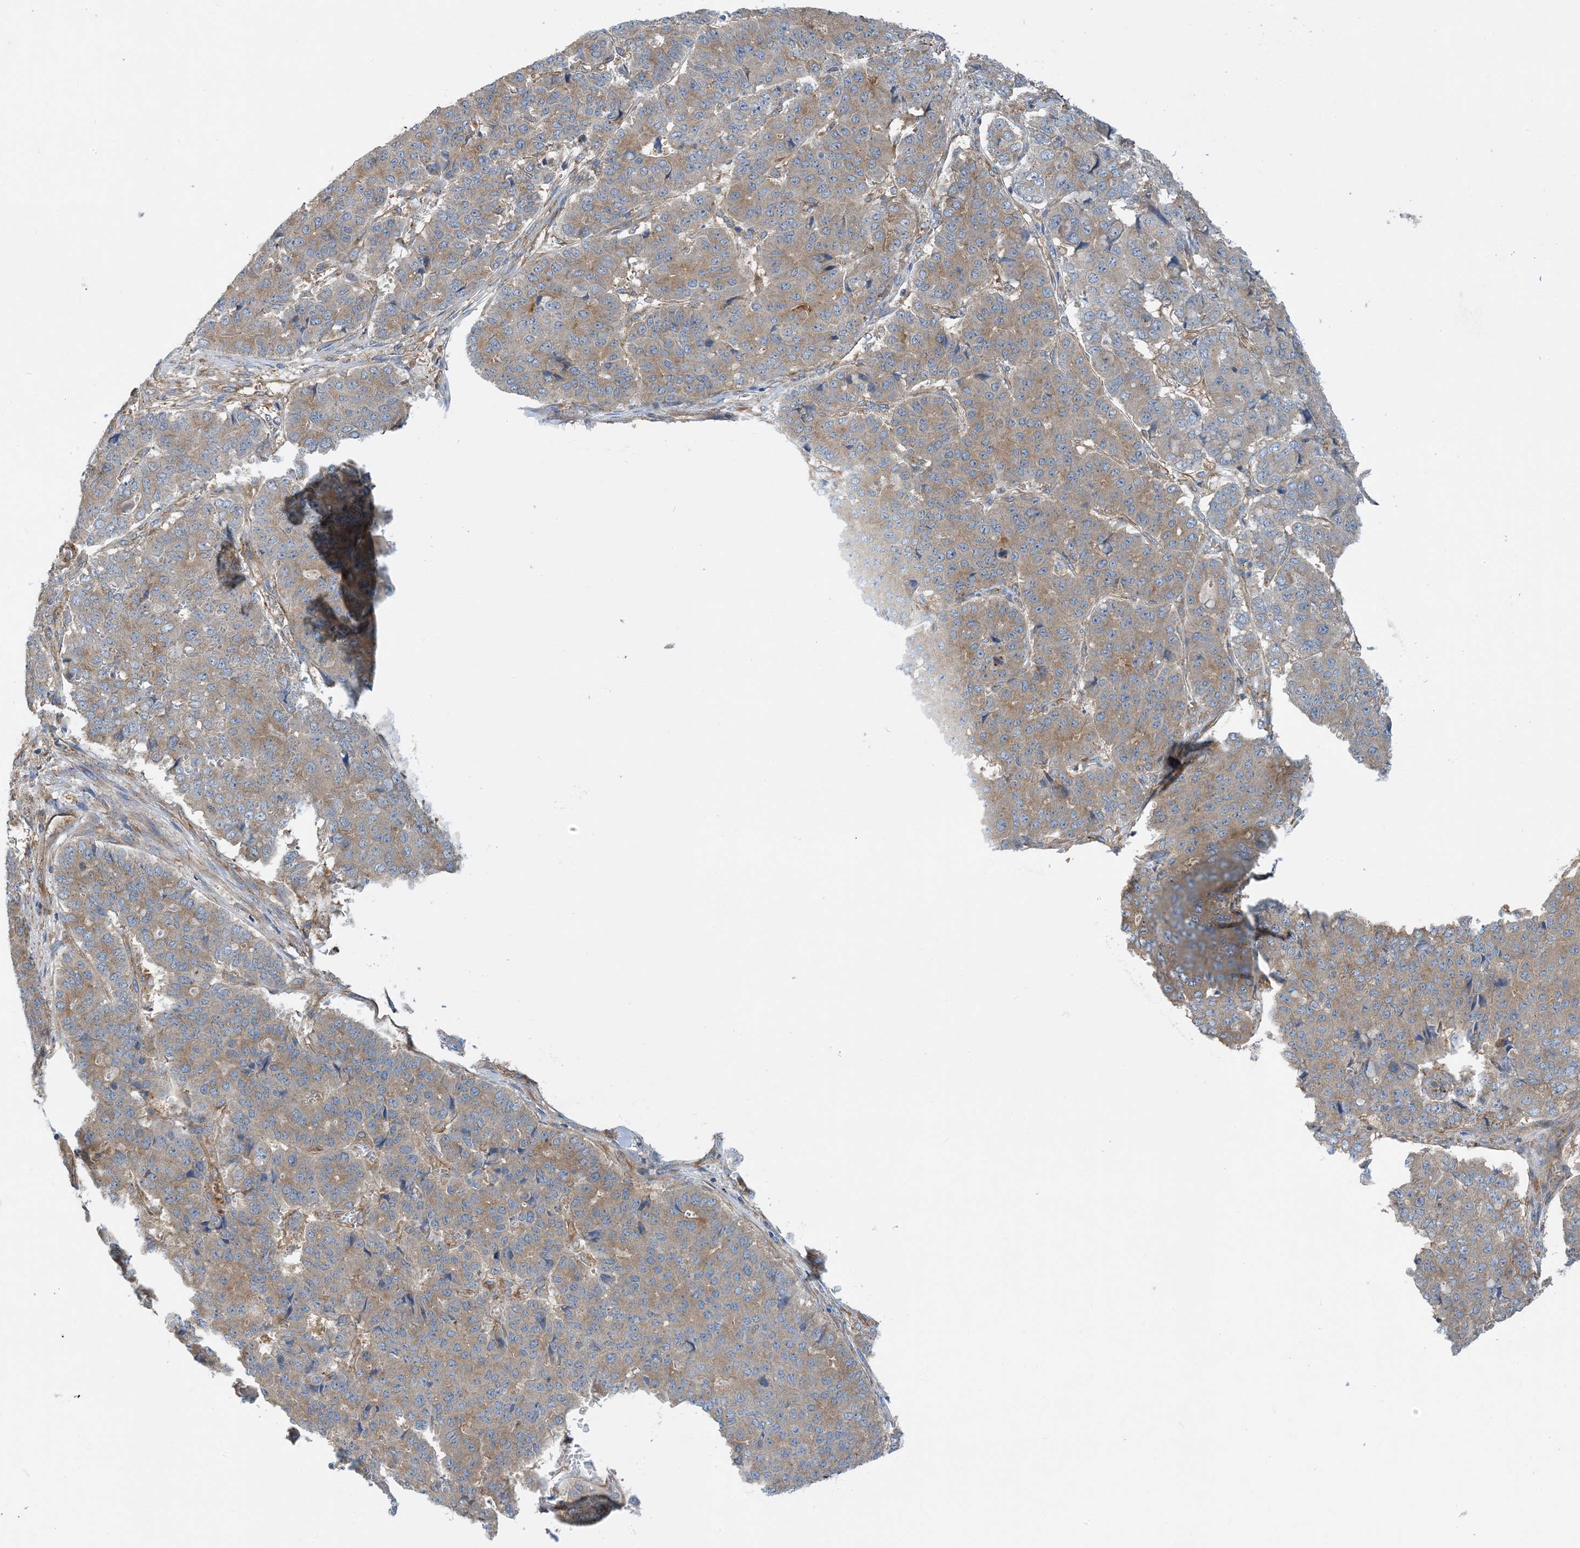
{"staining": {"intensity": "weak", "quantity": "<25%", "location": "cytoplasmic/membranous"}, "tissue": "pancreatic cancer", "cell_type": "Tumor cells", "image_type": "cancer", "snomed": [{"axis": "morphology", "description": "Adenocarcinoma, NOS"}, {"axis": "topography", "description": "Pancreas"}], "caption": "Photomicrograph shows no protein positivity in tumor cells of pancreatic cancer tissue. Nuclei are stained in blue.", "gene": "SIDT1", "patient": {"sex": "male", "age": 50}}